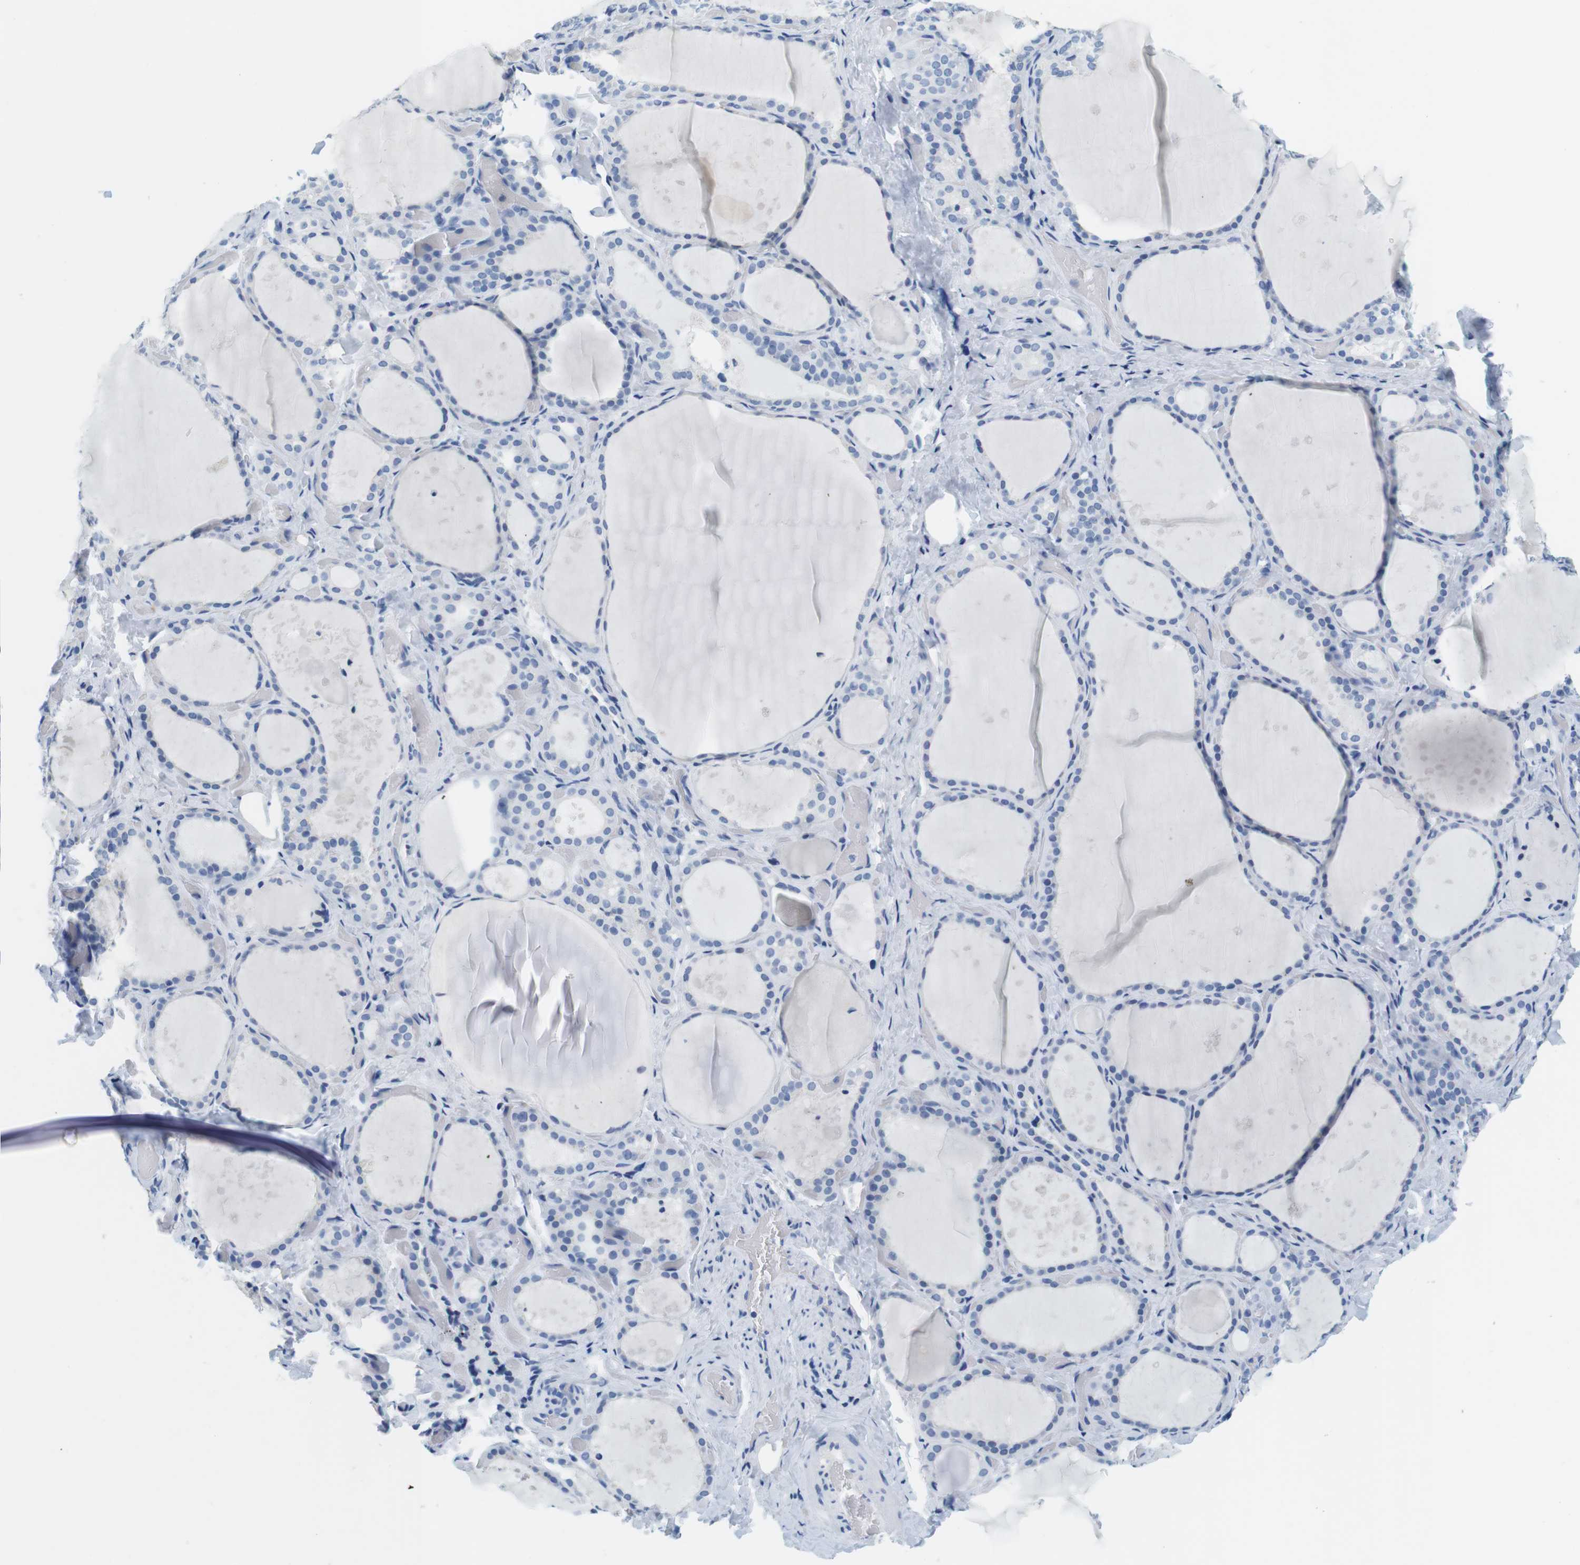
{"staining": {"intensity": "negative", "quantity": "none", "location": "none"}, "tissue": "thyroid gland", "cell_type": "Glandular cells", "image_type": "normal", "snomed": [{"axis": "morphology", "description": "Normal tissue, NOS"}, {"axis": "topography", "description": "Thyroid gland"}], "caption": "IHC photomicrograph of benign thyroid gland: thyroid gland stained with DAB (3,3'-diaminobenzidine) shows no significant protein expression in glandular cells.", "gene": "CYP2C9", "patient": {"sex": "female", "age": 44}}